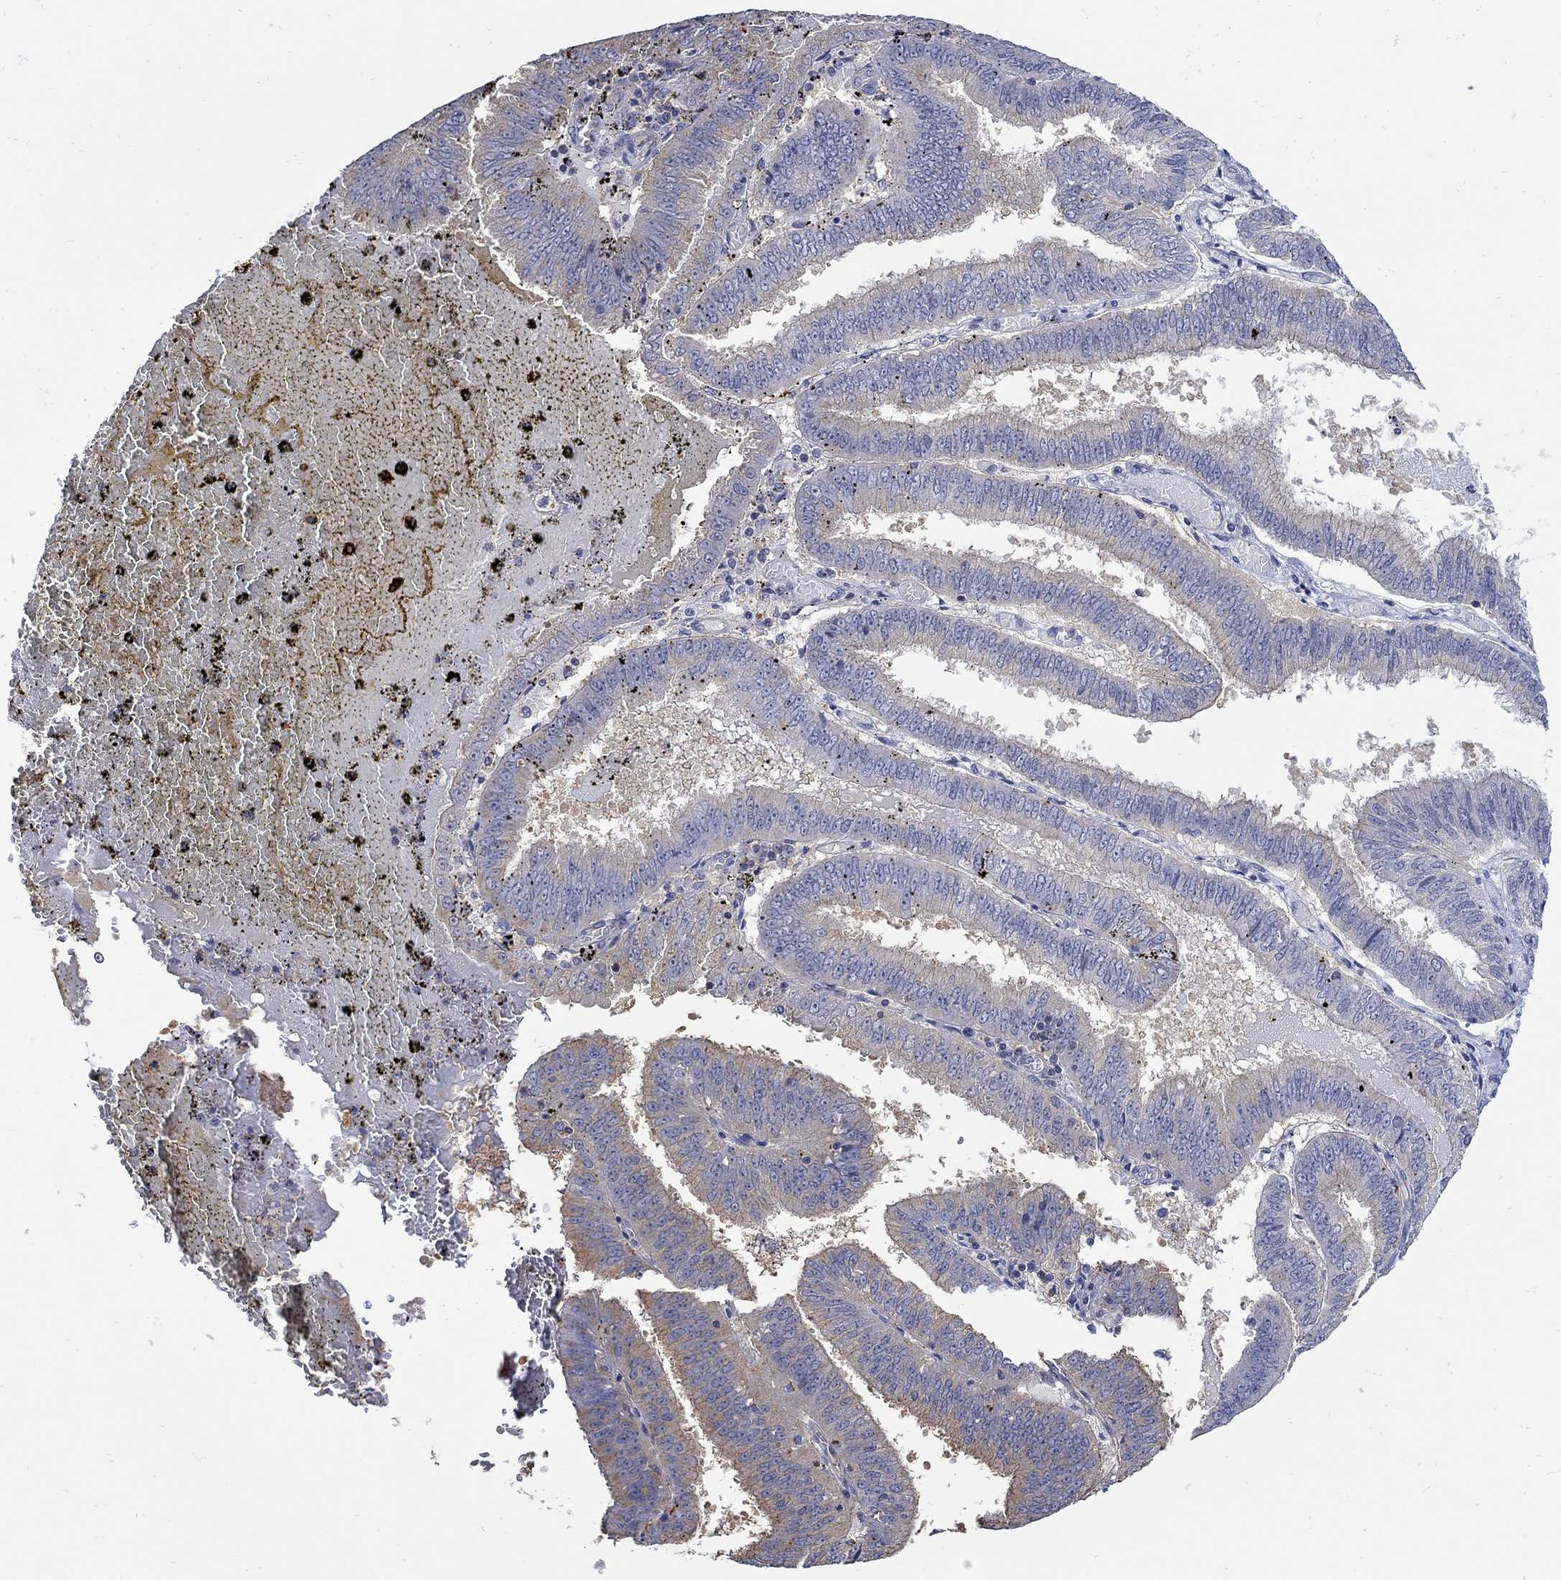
{"staining": {"intensity": "weak", "quantity": "<25%", "location": "cytoplasmic/membranous"}, "tissue": "endometrial cancer", "cell_type": "Tumor cells", "image_type": "cancer", "snomed": [{"axis": "morphology", "description": "Adenocarcinoma, NOS"}, {"axis": "topography", "description": "Endometrium"}], "caption": "High magnification brightfield microscopy of endometrial cancer stained with DAB (brown) and counterstained with hematoxylin (blue): tumor cells show no significant positivity.", "gene": "TEKT3", "patient": {"sex": "female", "age": 66}}